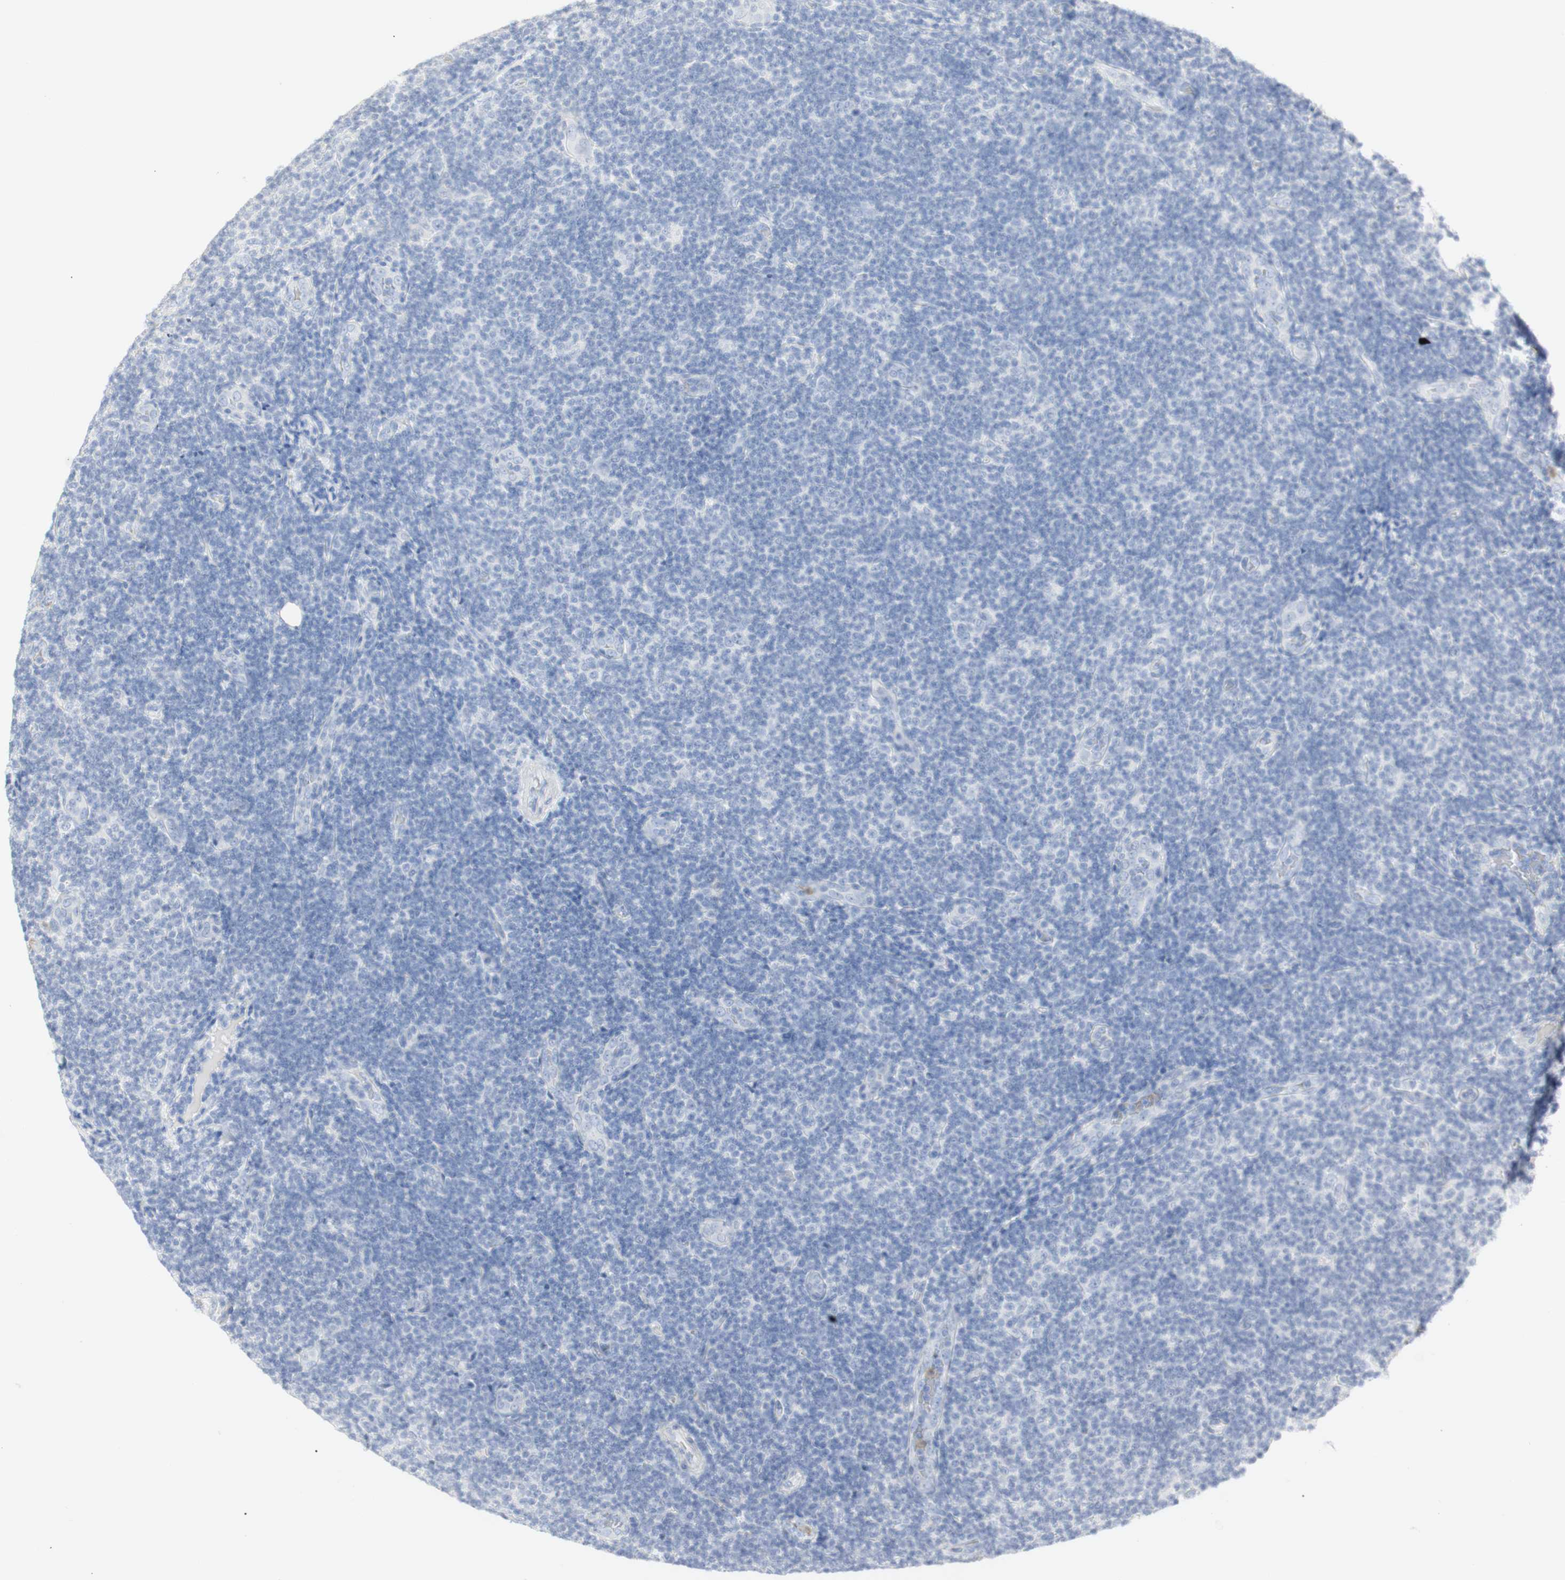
{"staining": {"intensity": "negative", "quantity": "none", "location": "none"}, "tissue": "lymphoma", "cell_type": "Tumor cells", "image_type": "cancer", "snomed": [{"axis": "morphology", "description": "Malignant lymphoma, non-Hodgkin's type, Low grade"}, {"axis": "topography", "description": "Lymph node"}], "caption": "A photomicrograph of human lymphoma is negative for staining in tumor cells. Nuclei are stained in blue.", "gene": "B4GALNT3", "patient": {"sex": "male", "age": 83}}